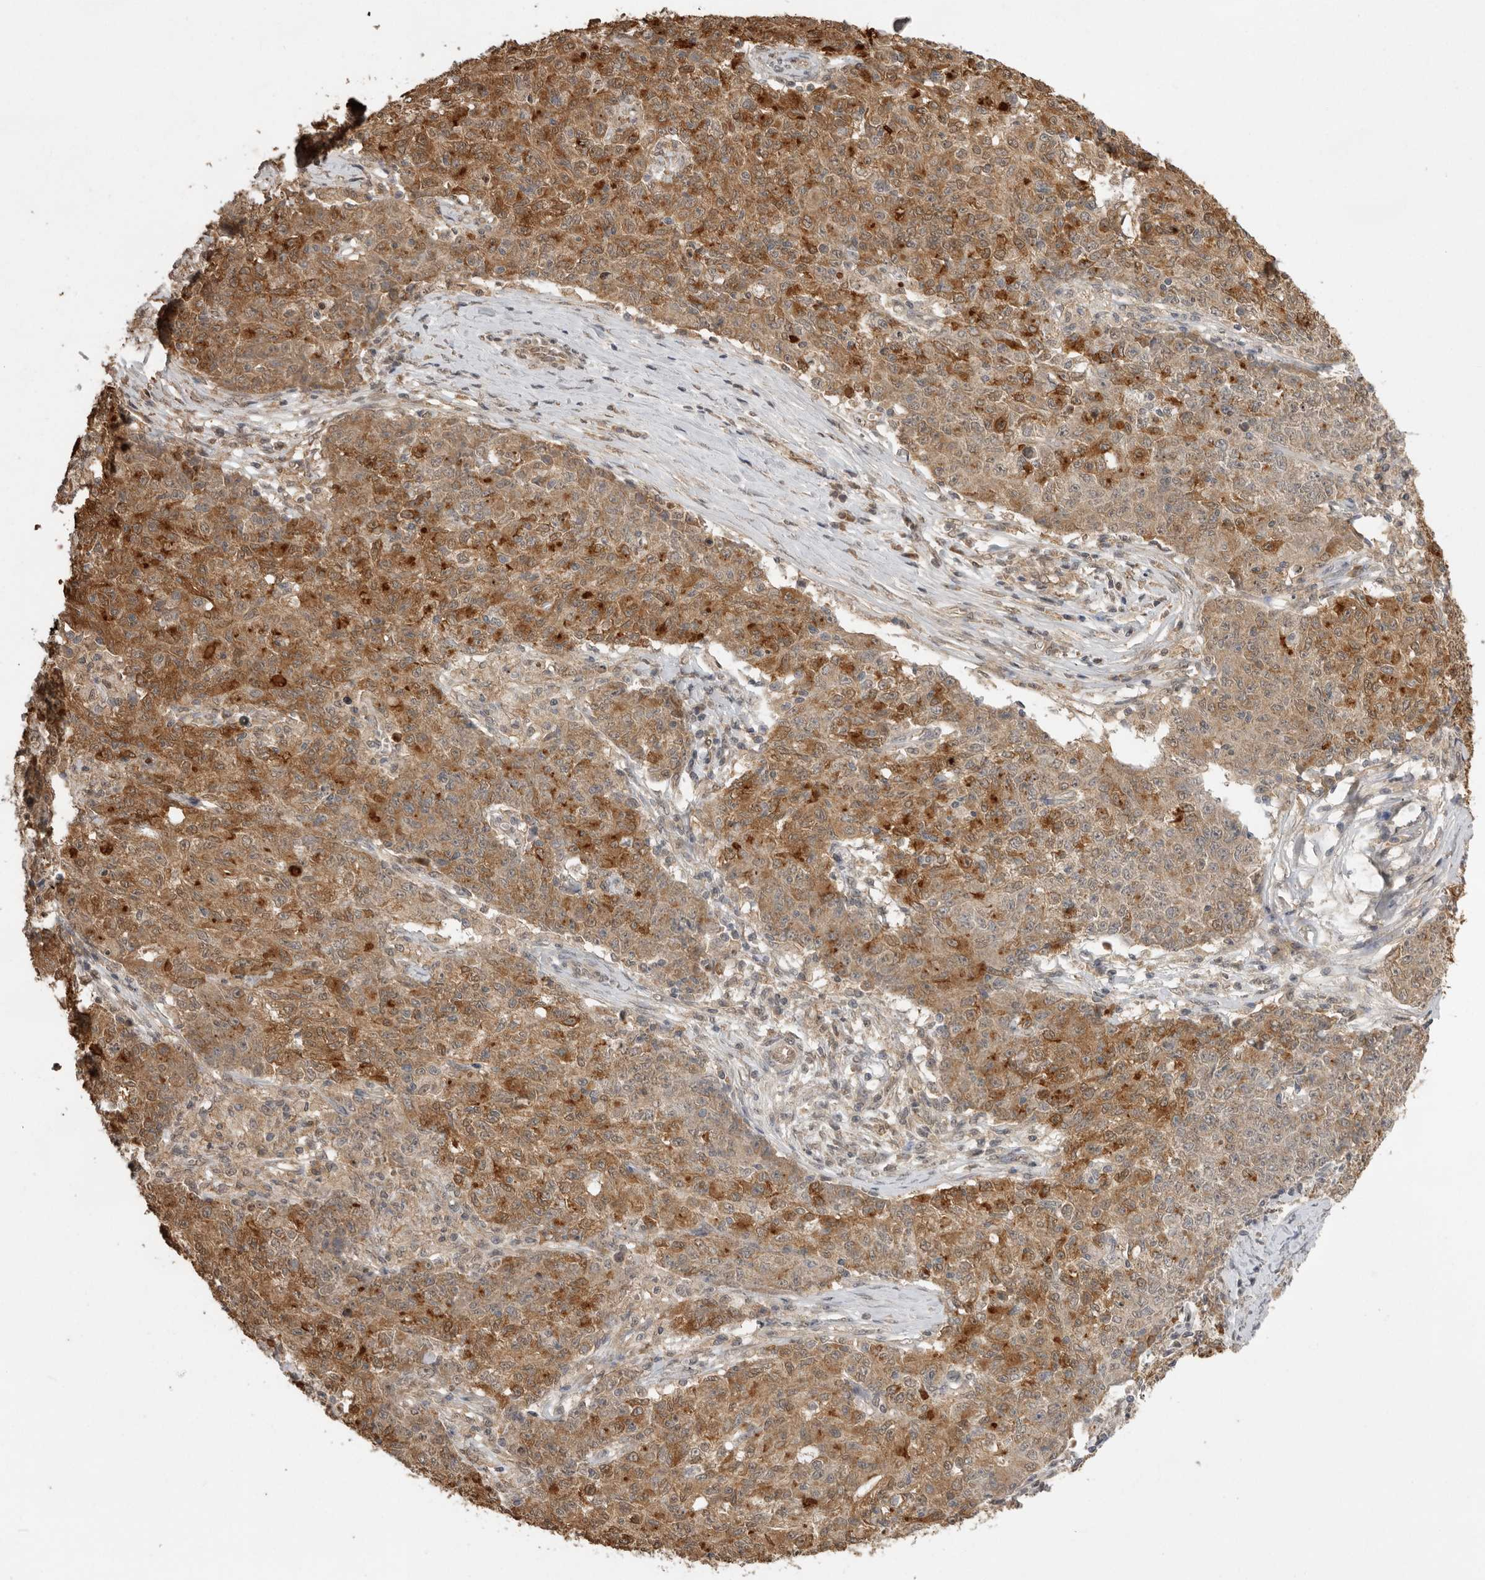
{"staining": {"intensity": "moderate", "quantity": ">75%", "location": "cytoplasmic/membranous"}, "tissue": "ovarian cancer", "cell_type": "Tumor cells", "image_type": "cancer", "snomed": [{"axis": "morphology", "description": "Carcinoma, endometroid"}, {"axis": "topography", "description": "Ovary"}], "caption": "An image of ovarian cancer stained for a protein reveals moderate cytoplasmic/membranous brown staining in tumor cells.", "gene": "JAG2", "patient": {"sex": "female", "age": 42}}